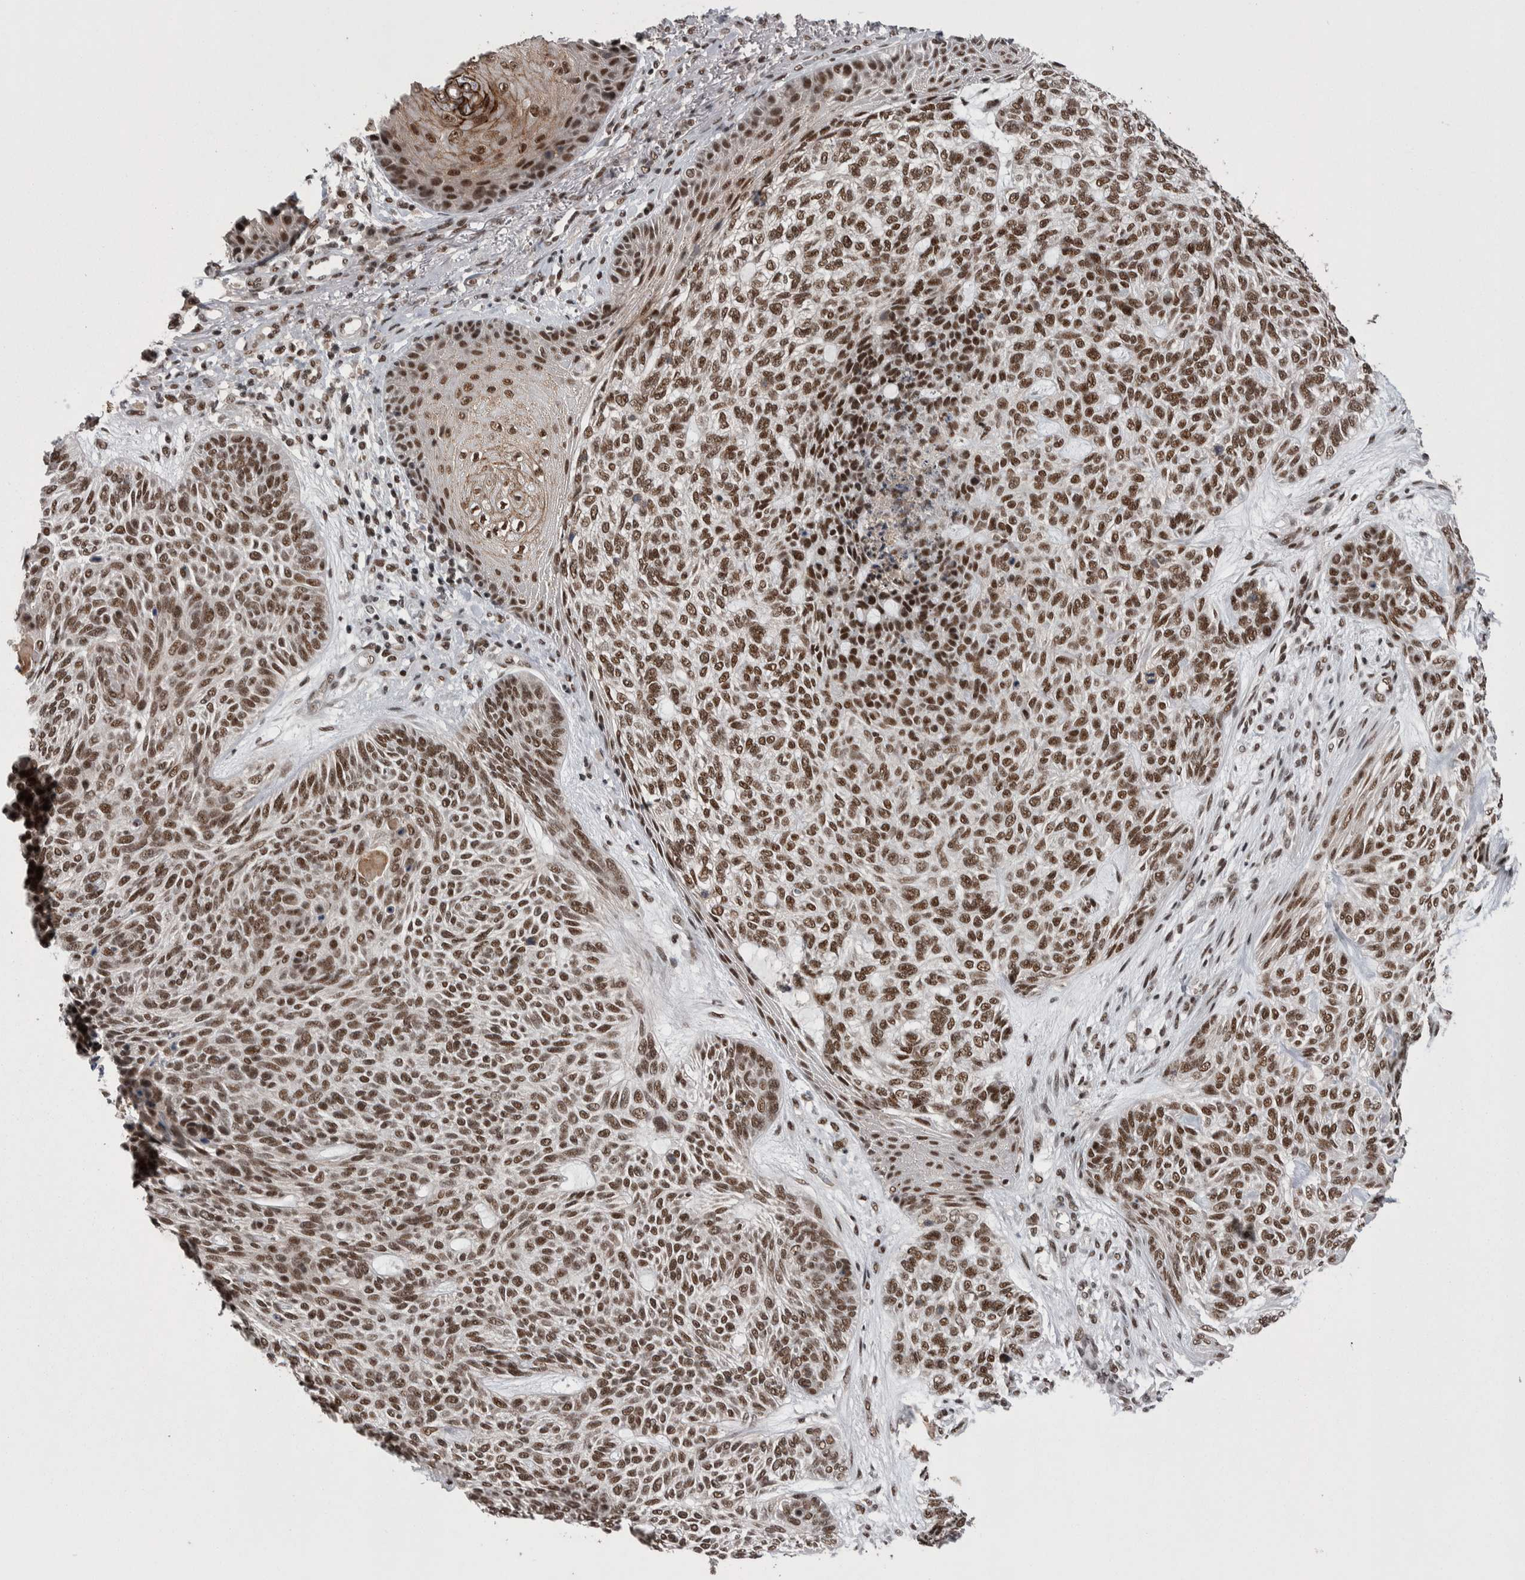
{"staining": {"intensity": "moderate", "quantity": ">75%", "location": "nuclear"}, "tissue": "skin cancer", "cell_type": "Tumor cells", "image_type": "cancer", "snomed": [{"axis": "morphology", "description": "Basal cell carcinoma"}, {"axis": "topography", "description": "Skin"}], "caption": "The image exhibits a brown stain indicating the presence of a protein in the nuclear of tumor cells in skin cancer.", "gene": "DMTF1", "patient": {"sex": "male", "age": 55}}